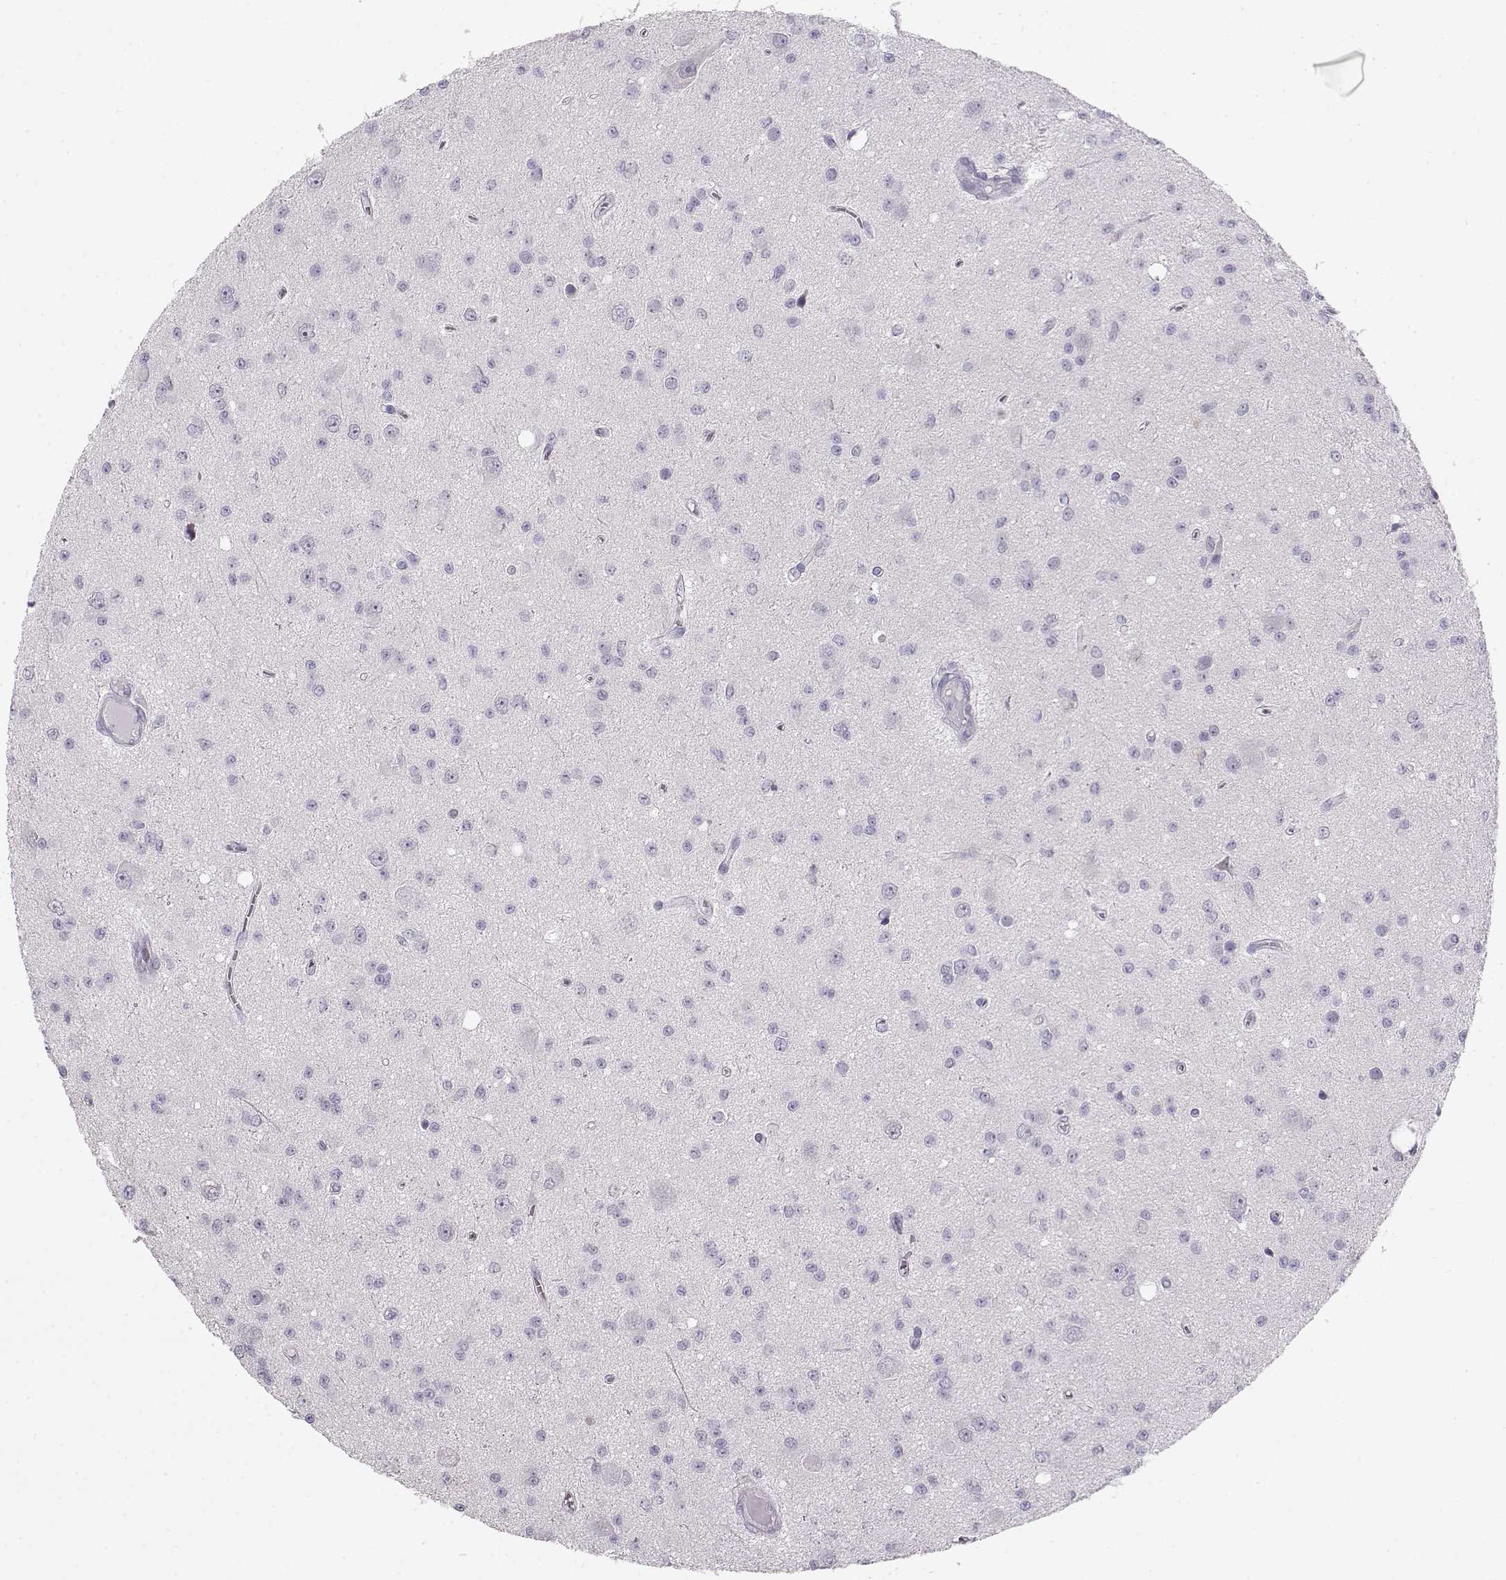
{"staining": {"intensity": "negative", "quantity": "none", "location": "none"}, "tissue": "glioma", "cell_type": "Tumor cells", "image_type": "cancer", "snomed": [{"axis": "morphology", "description": "Glioma, malignant, Low grade"}, {"axis": "topography", "description": "Brain"}], "caption": "Human malignant glioma (low-grade) stained for a protein using immunohistochemistry demonstrates no expression in tumor cells.", "gene": "NUTM1", "patient": {"sex": "female", "age": 45}}